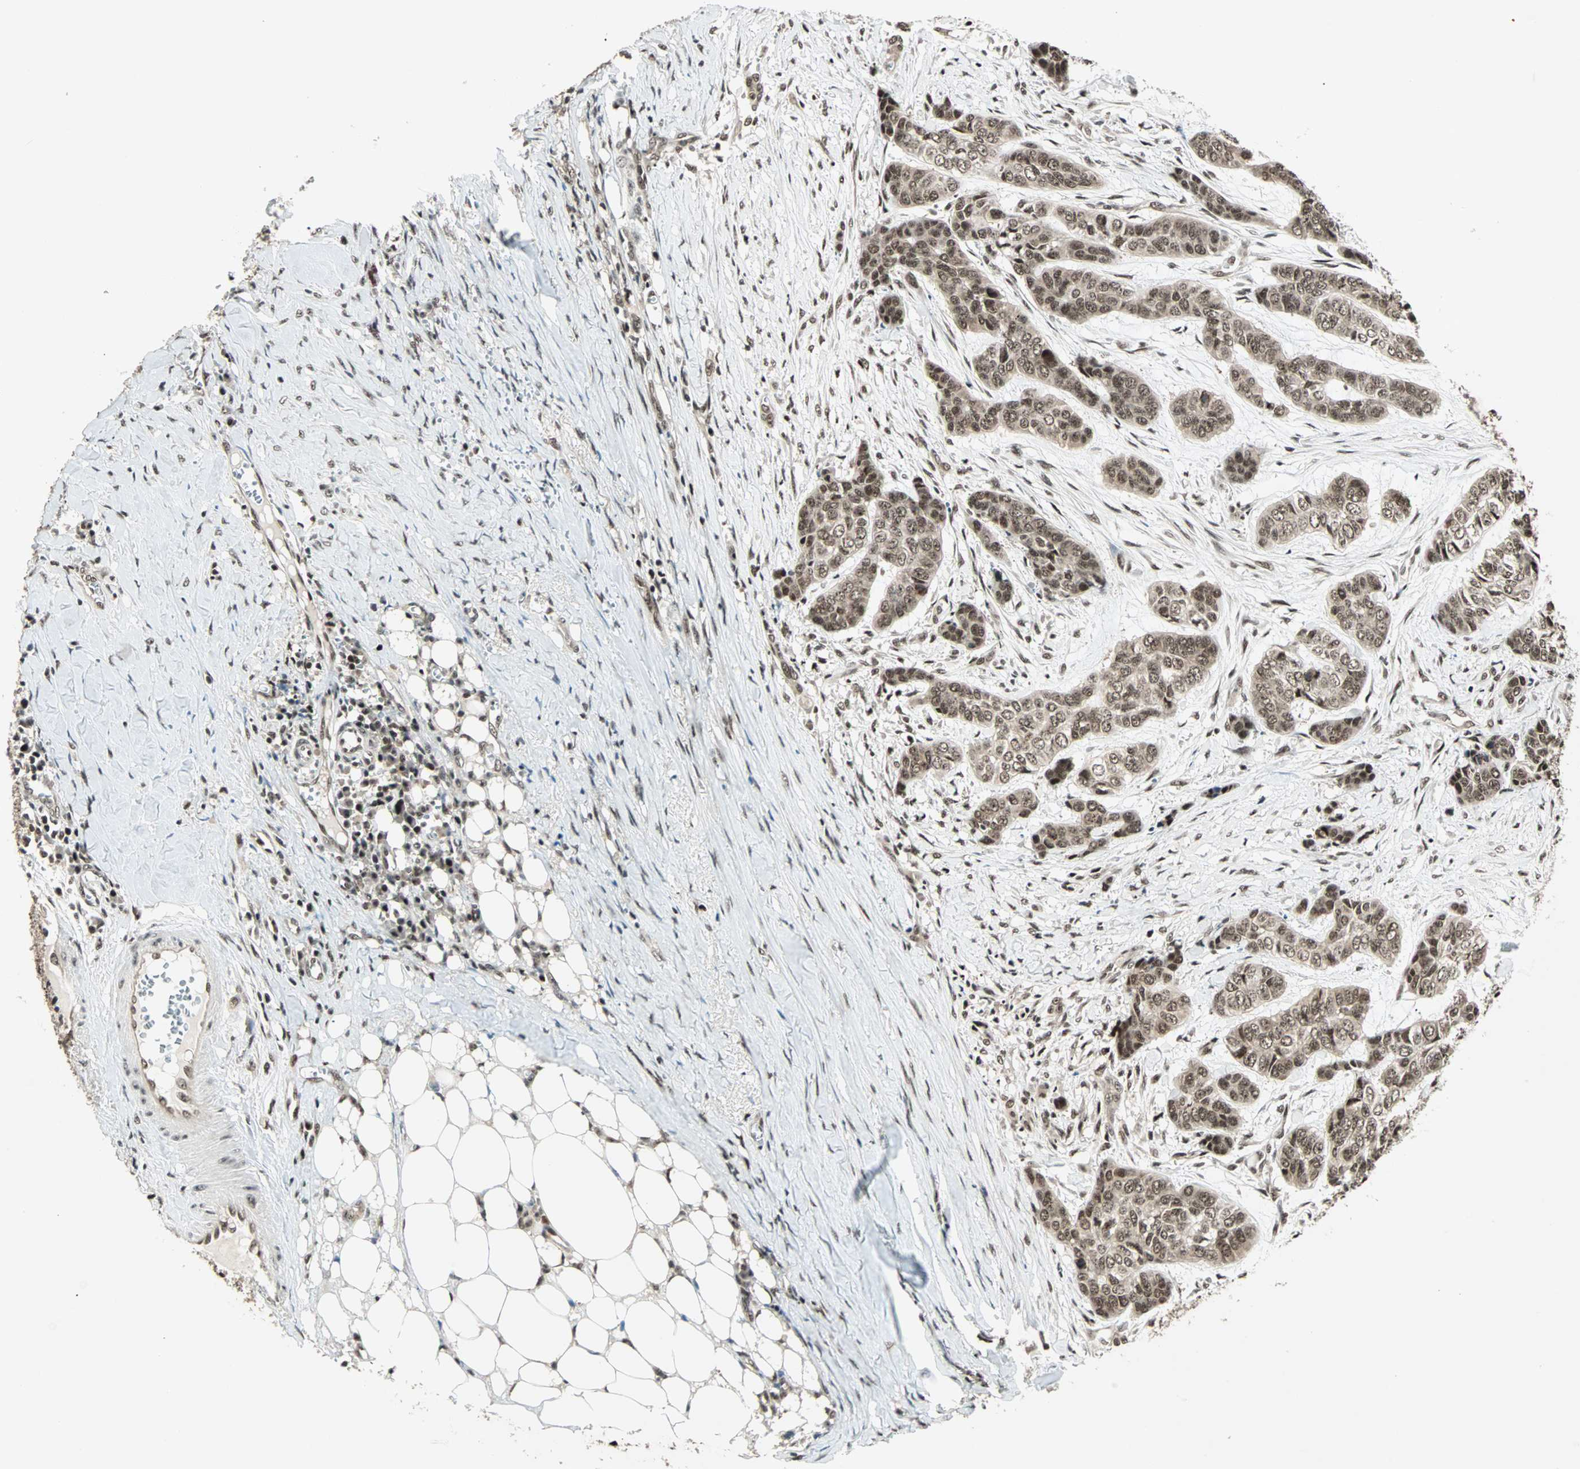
{"staining": {"intensity": "moderate", "quantity": ">75%", "location": "cytoplasmic/membranous,nuclear"}, "tissue": "skin cancer", "cell_type": "Tumor cells", "image_type": "cancer", "snomed": [{"axis": "morphology", "description": "Basal cell carcinoma"}, {"axis": "topography", "description": "Skin"}], "caption": "DAB immunohistochemical staining of human skin cancer exhibits moderate cytoplasmic/membranous and nuclear protein positivity in approximately >75% of tumor cells.", "gene": "ZNF44", "patient": {"sex": "female", "age": 64}}